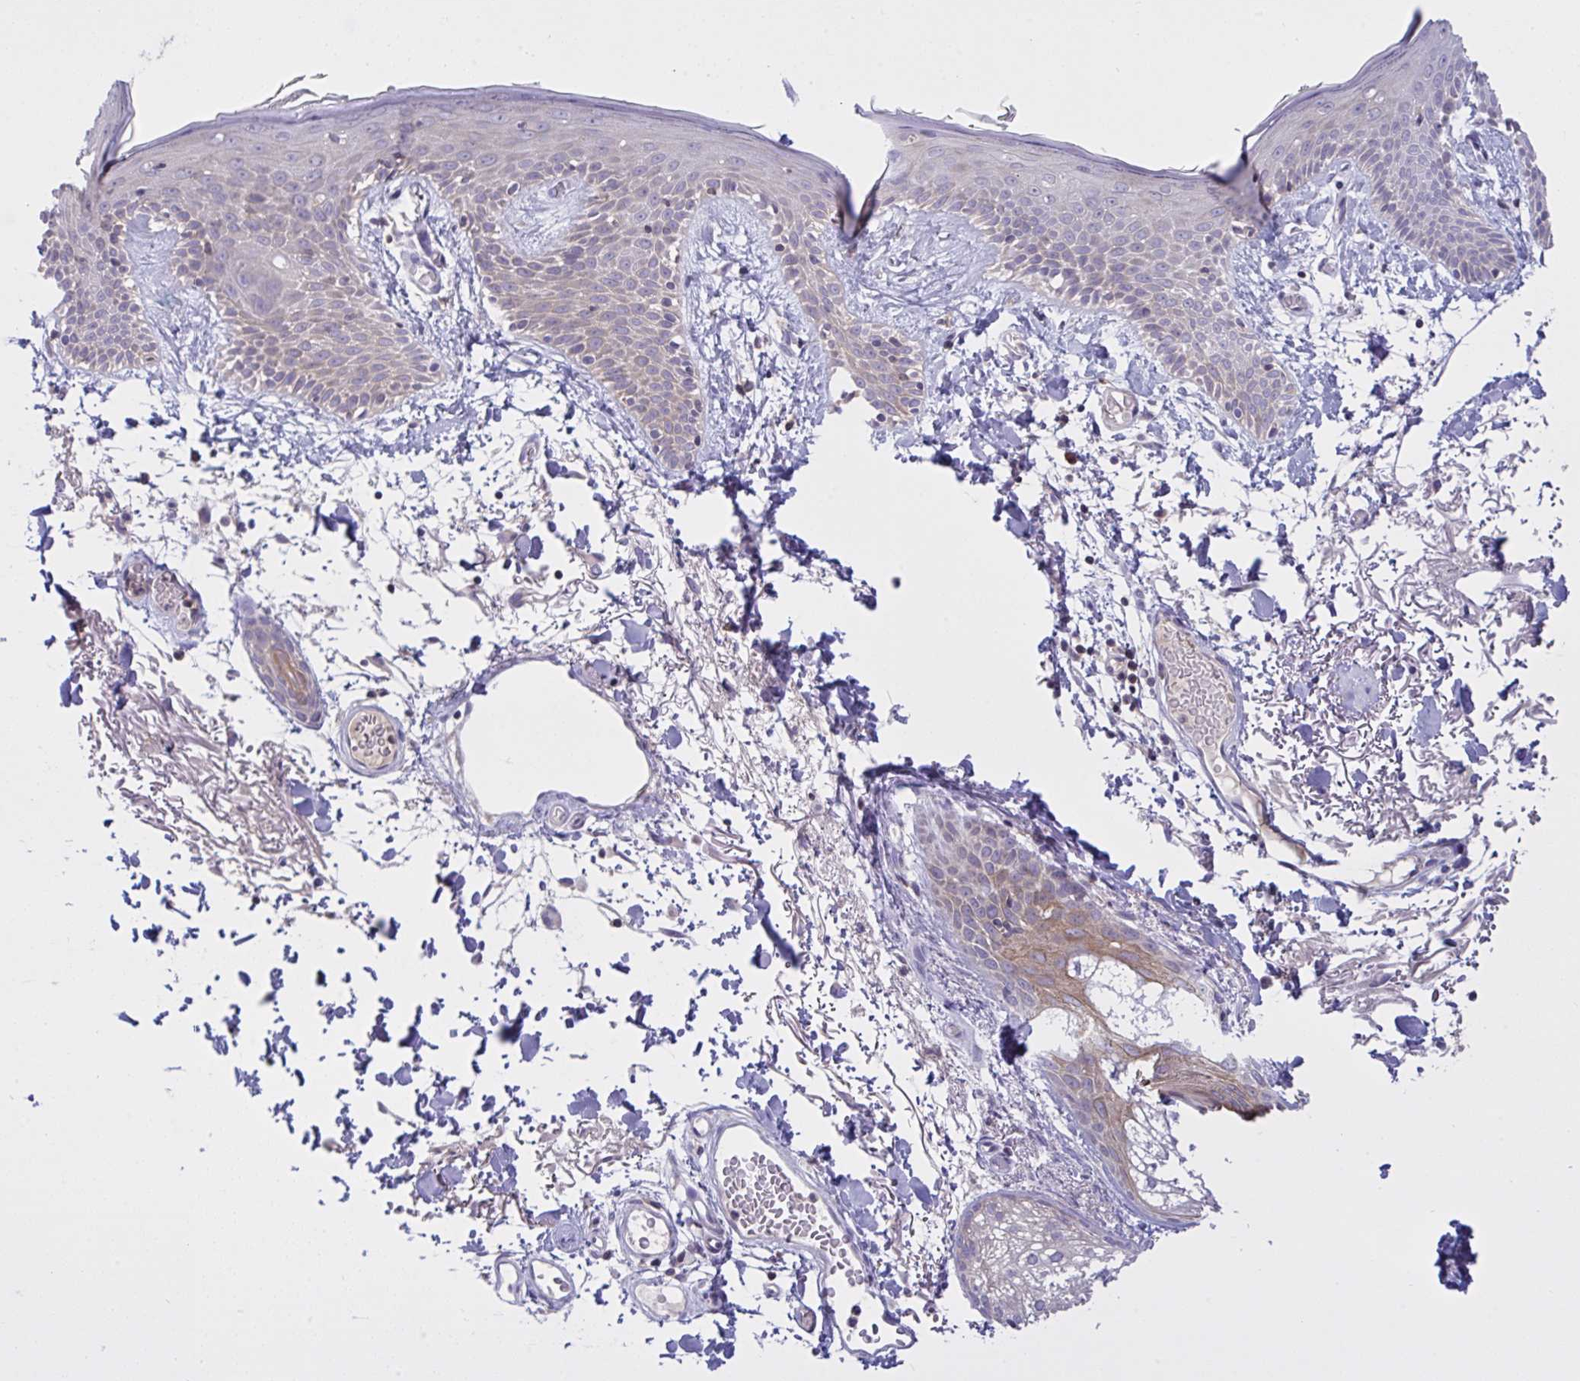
{"staining": {"intensity": "negative", "quantity": "none", "location": "none"}, "tissue": "skin", "cell_type": "Fibroblasts", "image_type": "normal", "snomed": [{"axis": "morphology", "description": "Normal tissue, NOS"}, {"axis": "topography", "description": "Skin"}], "caption": "Immunohistochemistry photomicrograph of benign skin: skin stained with DAB reveals no significant protein staining in fibroblasts.", "gene": "TMEM41A", "patient": {"sex": "male", "age": 79}}